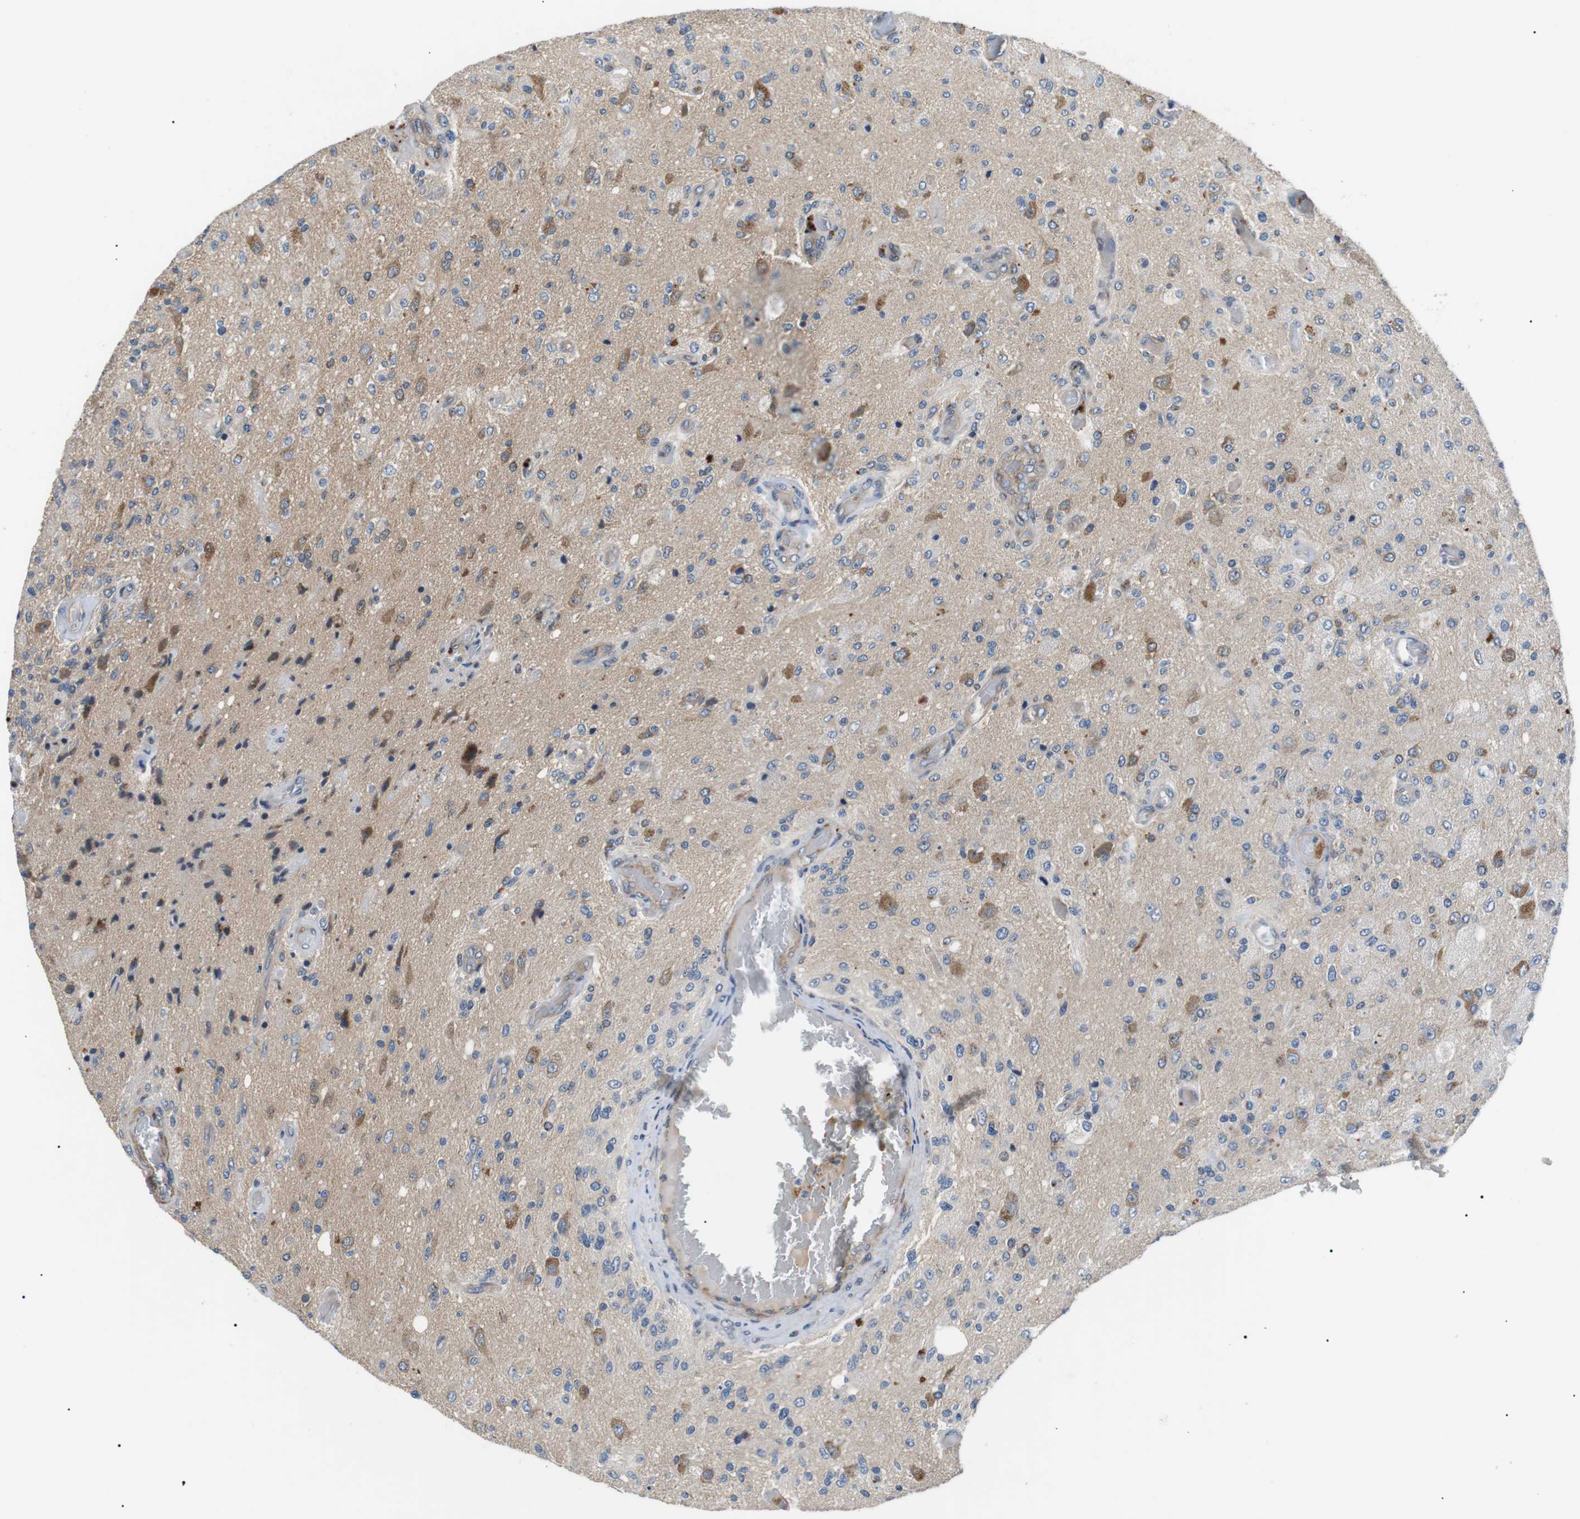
{"staining": {"intensity": "weak", "quantity": "<25%", "location": "cytoplasmic/membranous"}, "tissue": "glioma", "cell_type": "Tumor cells", "image_type": "cancer", "snomed": [{"axis": "morphology", "description": "Normal tissue, NOS"}, {"axis": "morphology", "description": "Glioma, malignant, High grade"}, {"axis": "topography", "description": "Cerebral cortex"}], "caption": "Immunohistochemical staining of malignant glioma (high-grade) displays no significant staining in tumor cells.", "gene": "DIPK1A", "patient": {"sex": "male", "age": 77}}